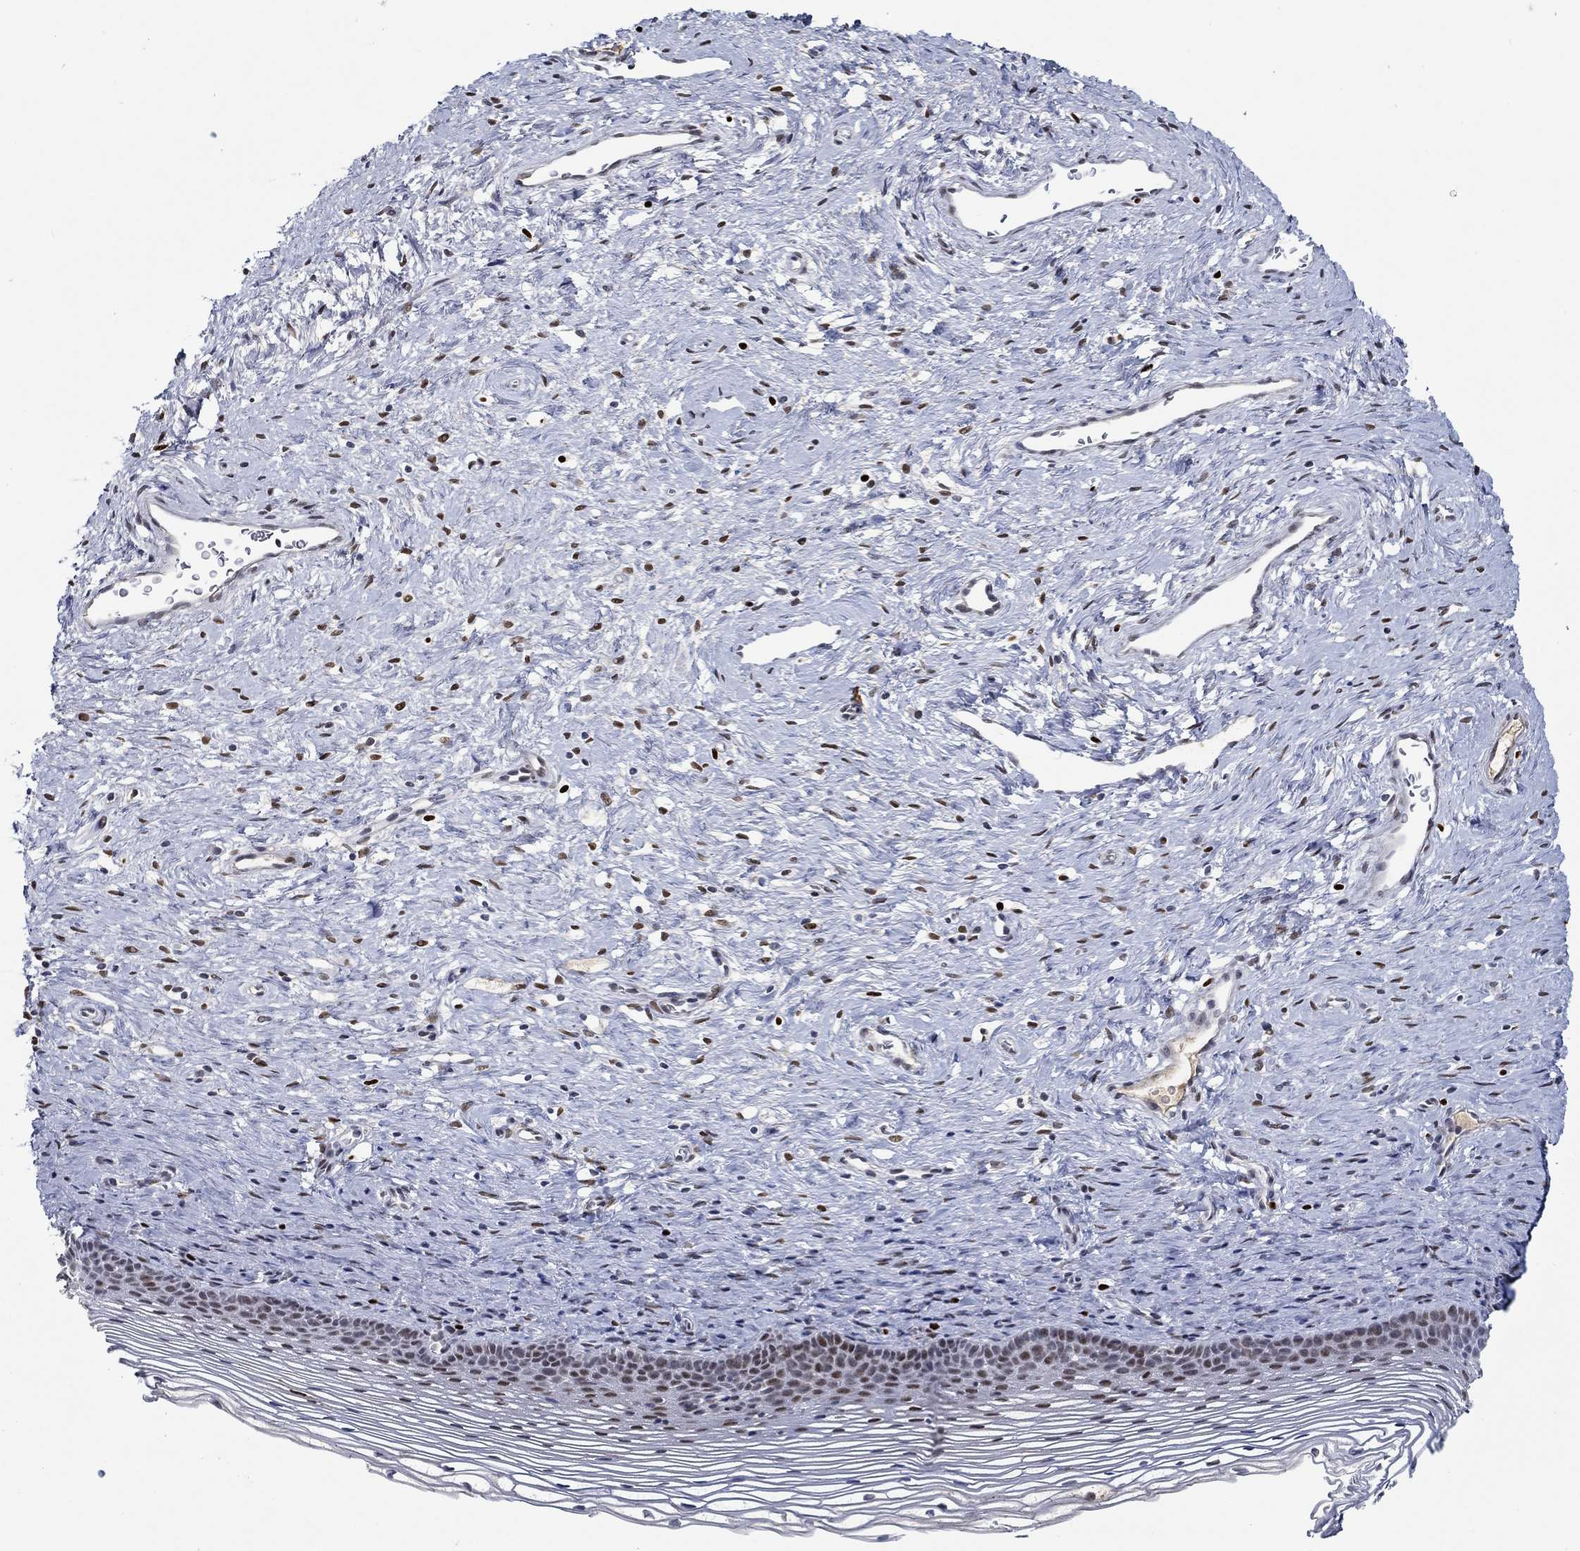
{"staining": {"intensity": "moderate", "quantity": "25%-75%", "location": "nuclear"}, "tissue": "cervix", "cell_type": "Glandular cells", "image_type": "normal", "snomed": [{"axis": "morphology", "description": "Normal tissue, NOS"}, {"axis": "topography", "description": "Cervix"}], "caption": "Immunohistochemistry staining of benign cervix, which shows medium levels of moderate nuclear positivity in approximately 25%-75% of glandular cells indicating moderate nuclear protein expression. The staining was performed using DAB (3,3'-diaminobenzidine) (brown) for protein detection and nuclei were counterstained in hematoxylin (blue).", "gene": "GATA2", "patient": {"sex": "female", "age": 39}}